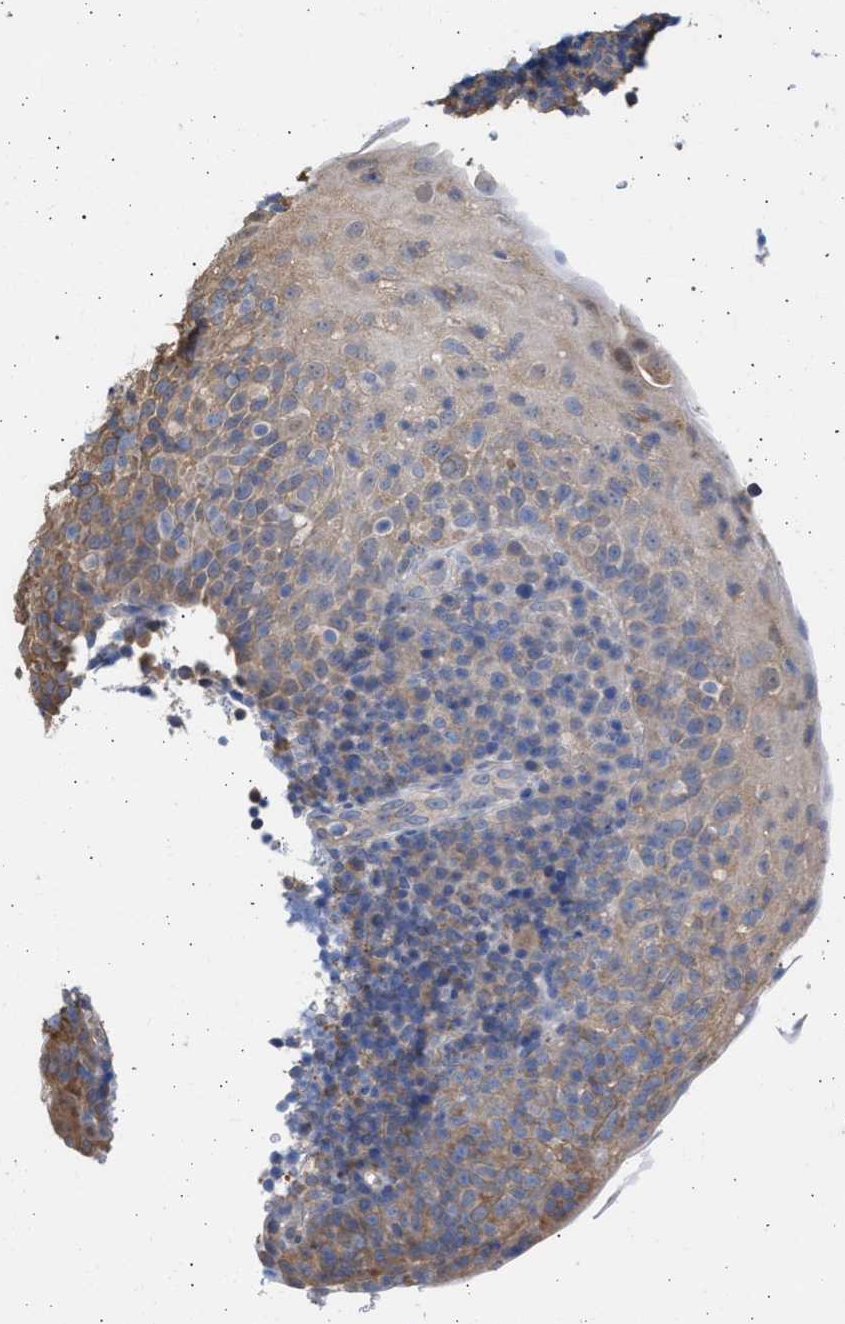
{"staining": {"intensity": "negative", "quantity": "none", "location": "none"}, "tissue": "tonsil", "cell_type": "Germinal center cells", "image_type": "normal", "snomed": [{"axis": "morphology", "description": "Normal tissue, NOS"}, {"axis": "topography", "description": "Tonsil"}], "caption": "Germinal center cells show no significant positivity in benign tonsil. Nuclei are stained in blue.", "gene": "ALDOC", "patient": {"sex": "male", "age": 37}}